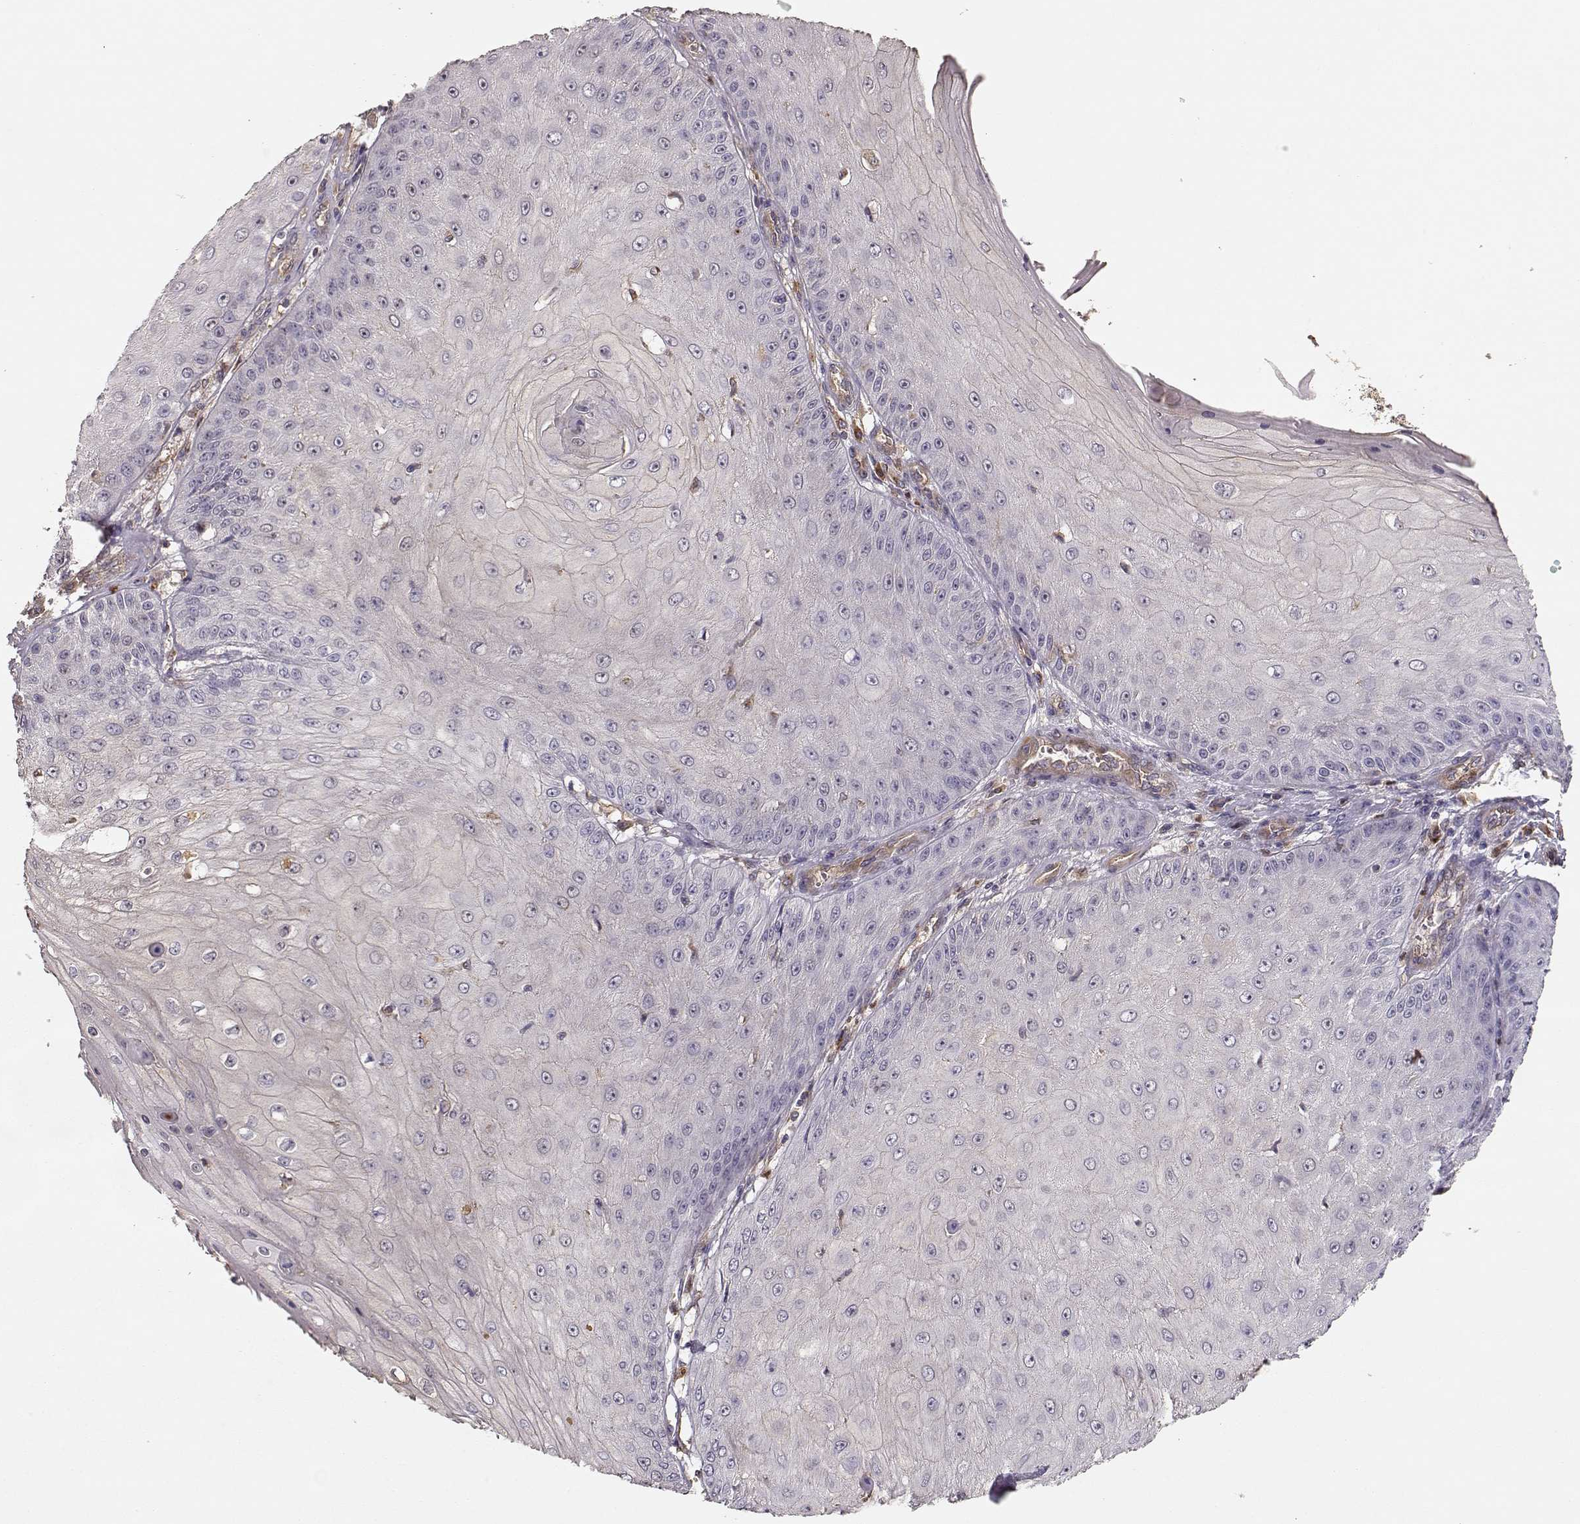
{"staining": {"intensity": "negative", "quantity": "none", "location": "none"}, "tissue": "skin cancer", "cell_type": "Tumor cells", "image_type": "cancer", "snomed": [{"axis": "morphology", "description": "Squamous cell carcinoma, NOS"}, {"axis": "topography", "description": "Skin"}], "caption": "Immunohistochemistry image of skin cancer (squamous cell carcinoma) stained for a protein (brown), which shows no positivity in tumor cells.", "gene": "ARHGEF2", "patient": {"sex": "male", "age": 70}}